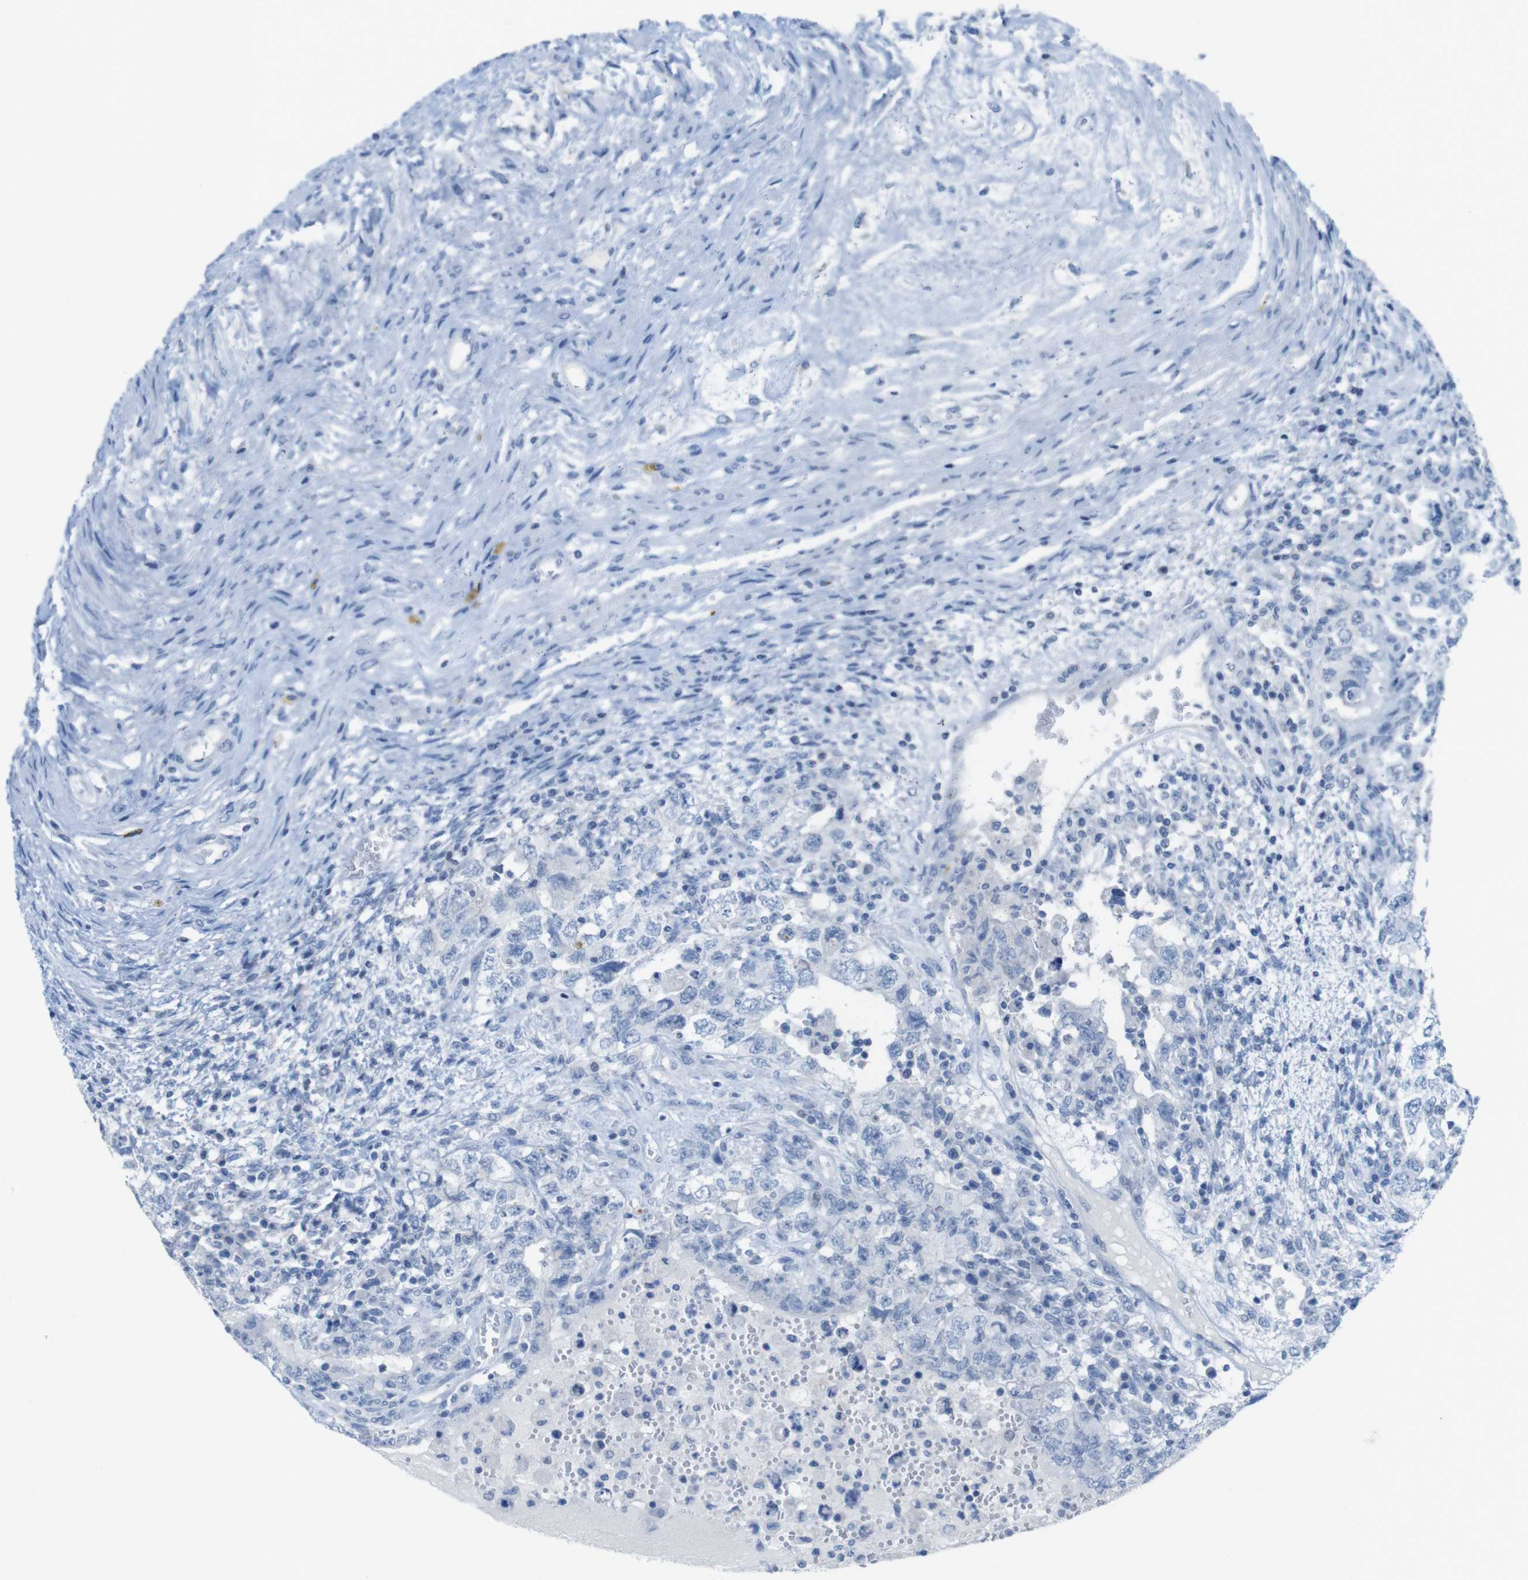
{"staining": {"intensity": "negative", "quantity": "none", "location": "none"}, "tissue": "testis cancer", "cell_type": "Tumor cells", "image_type": "cancer", "snomed": [{"axis": "morphology", "description": "Carcinoma, Embryonal, NOS"}, {"axis": "topography", "description": "Testis"}], "caption": "Immunohistochemistry (IHC) histopathology image of neoplastic tissue: human testis embryonal carcinoma stained with DAB shows no significant protein expression in tumor cells.", "gene": "OPN1SW", "patient": {"sex": "male", "age": 26}}